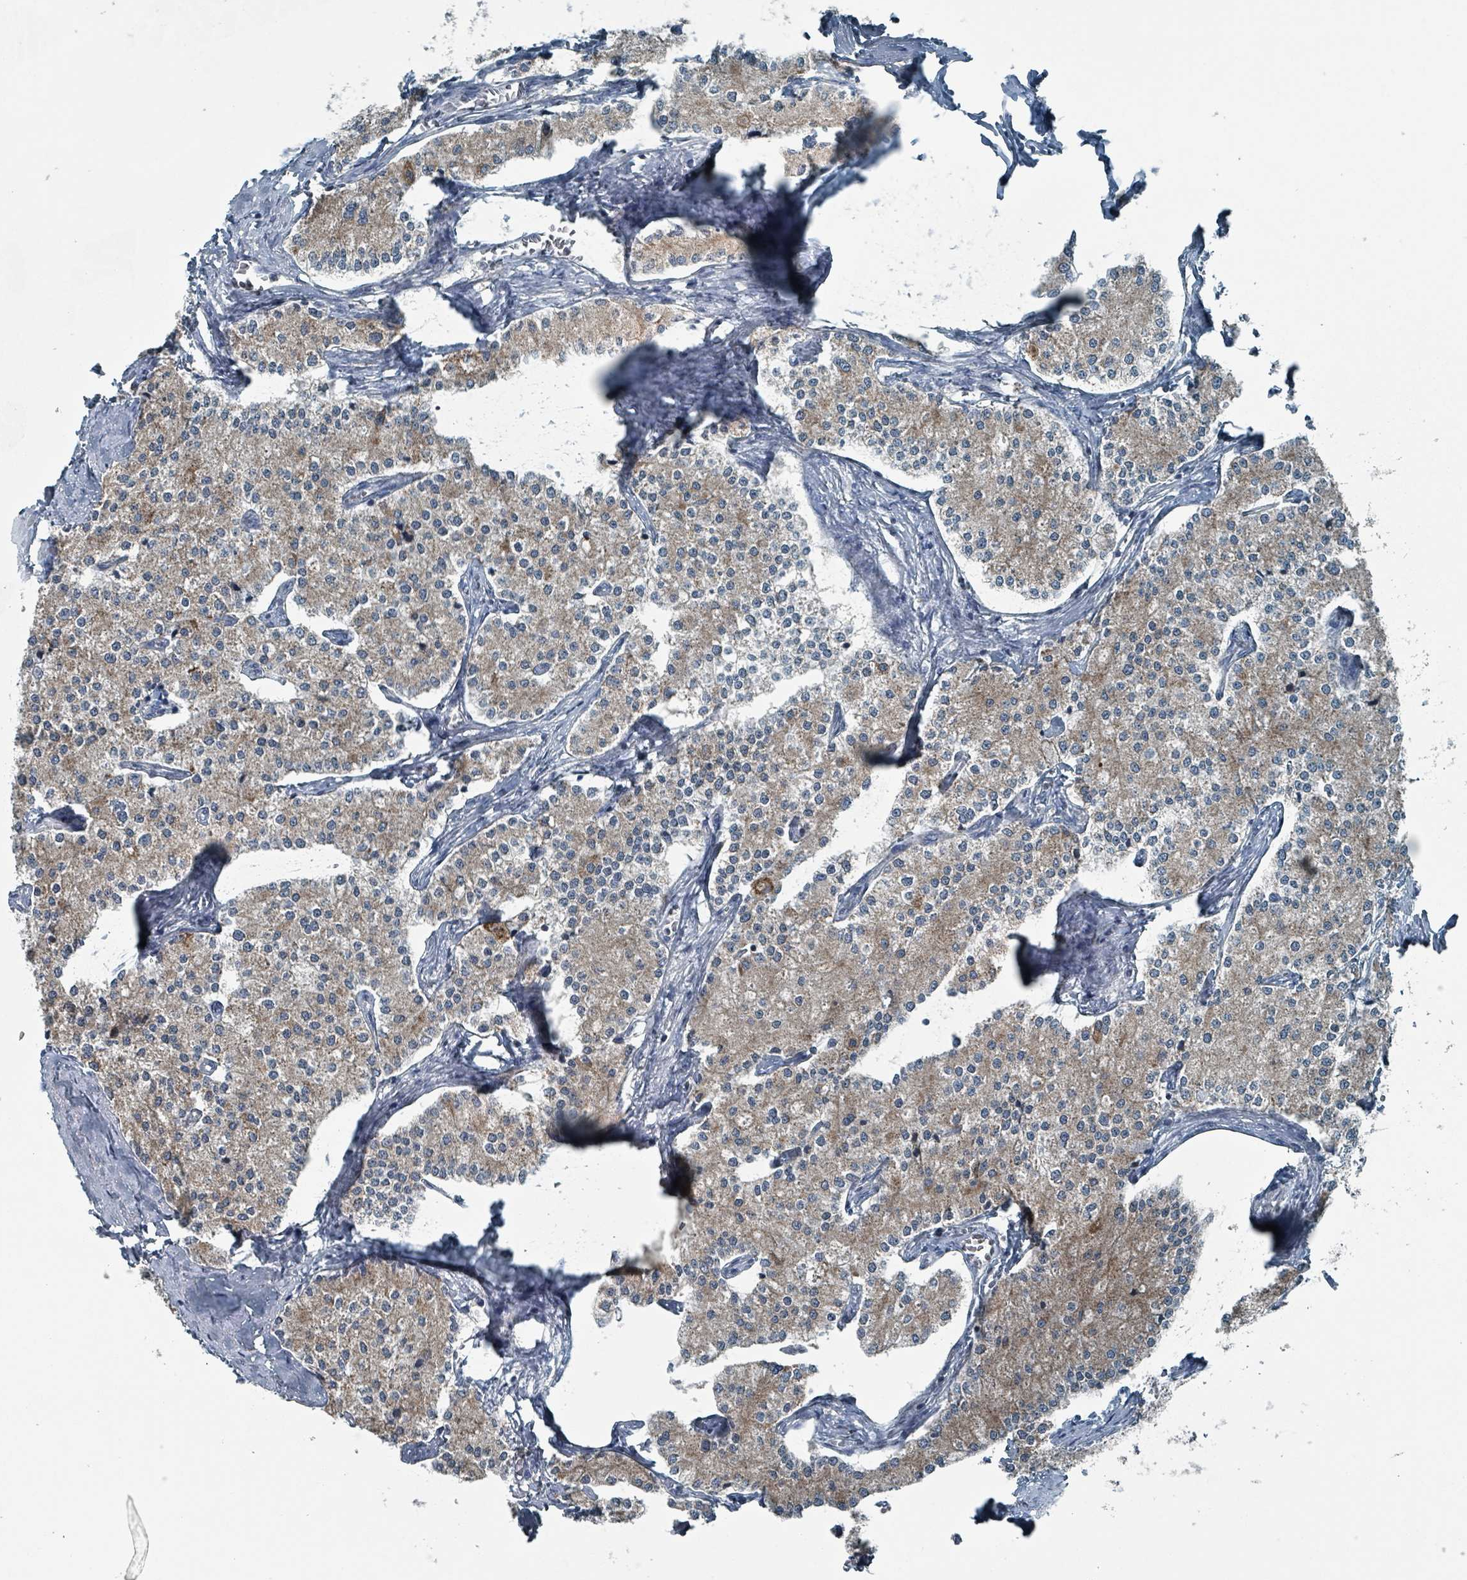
{"staining": {"intensity": "weak", "quantity": ">75%", "location": "cytoplasmic/membranous"}, "tissue": "carcinoid", "cell_type": "Tumor cells", "image_type": "cancer", "snomed": [{"axis": "morphology", "description": "Carcinoid, malignant, NOS"}, {"axis": "topography", "description": "Colon"}], "caption": "Carcinoid tissue exhibits weak cytoplasmic/membranous expression in approximately >75% of tumor cells, visualized by immunohistochemistry. The staining is performed using DAB brown chromogen to label protein expression. The nuclei are counter-stained blue using hematoxylin.", "gene": "ABHD18", "patient": {"sex": "female", "age": 52}}